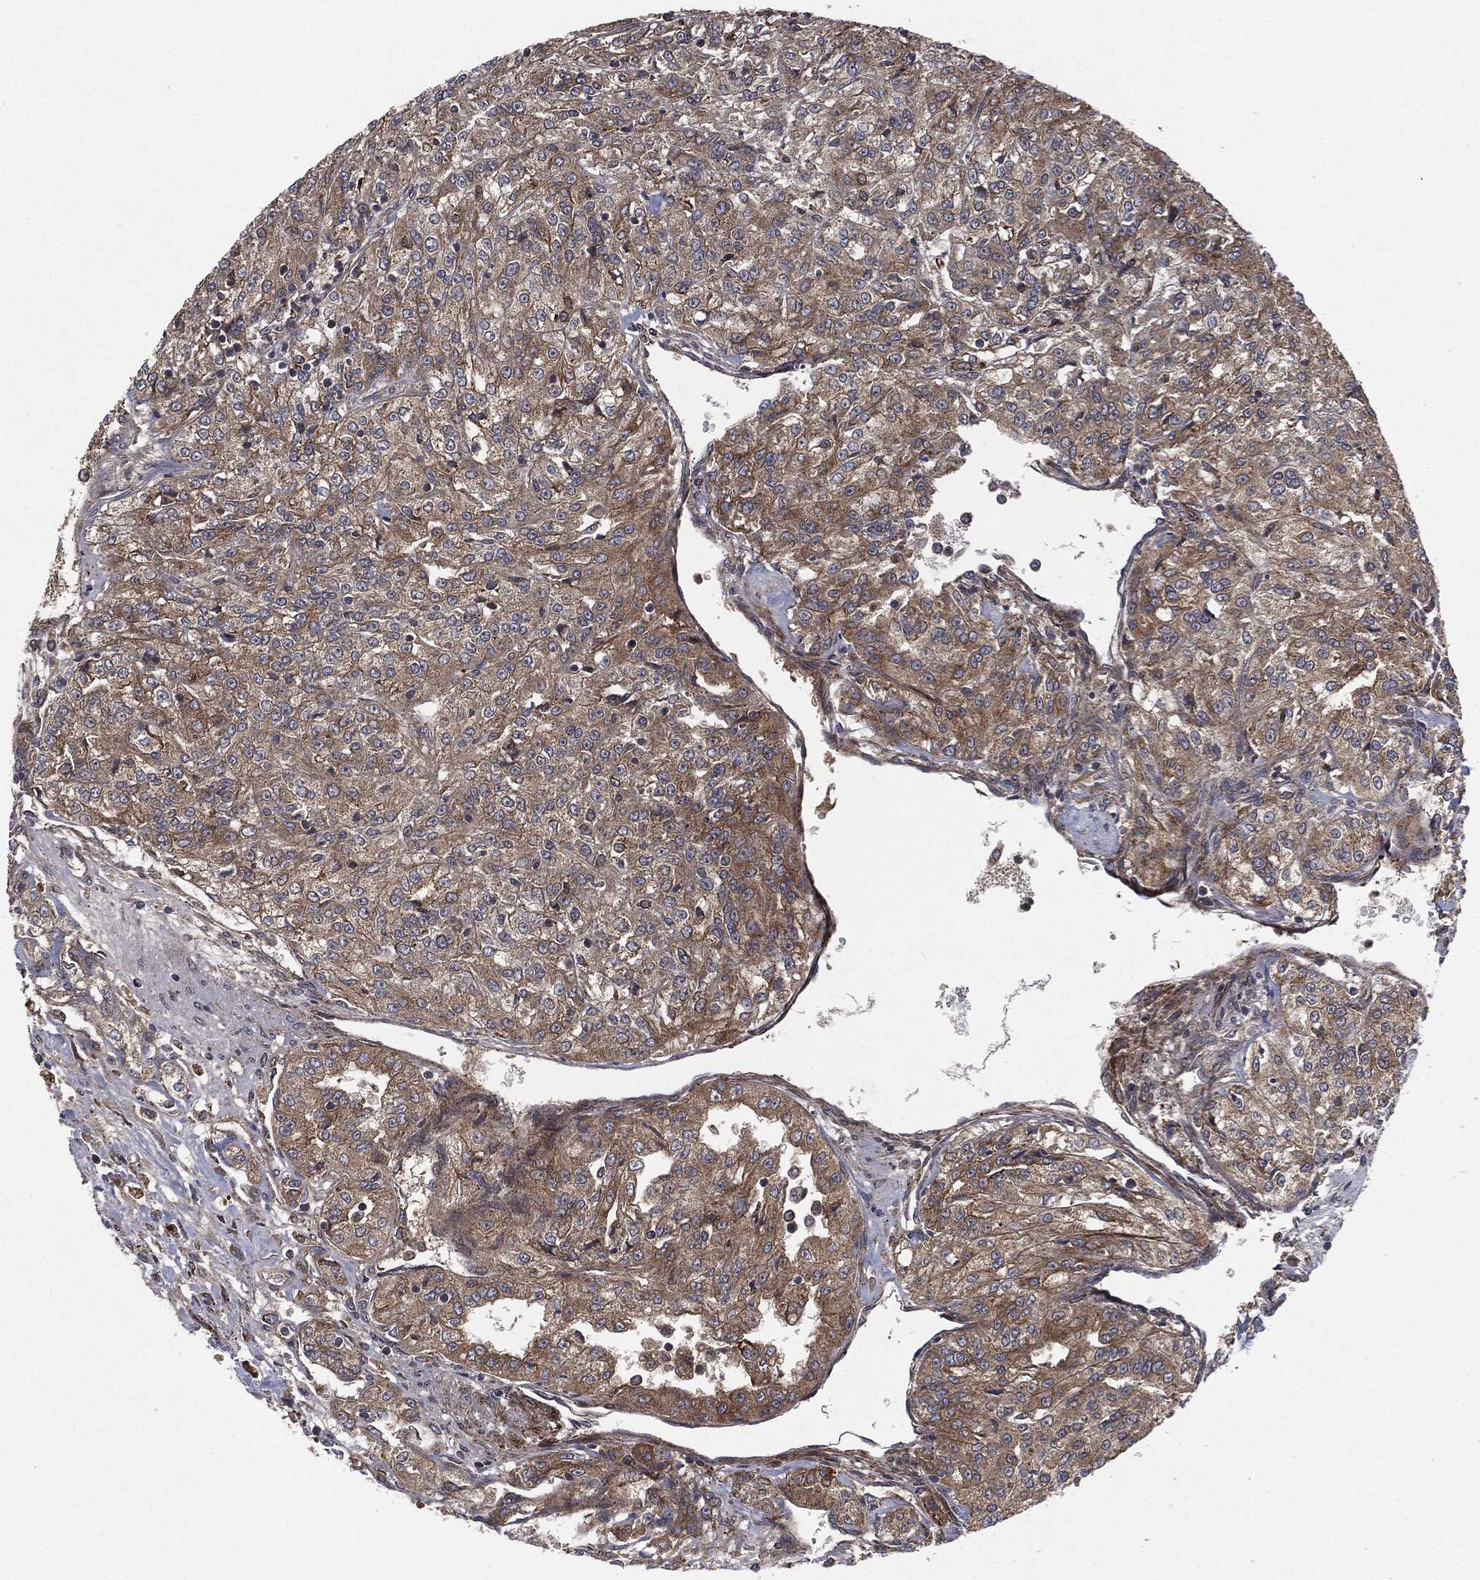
{"staining": {"intensity": "moderate", "quantity": "25%-75%", "location": "cytoplasmic/membranous"}, "tissue": "renal cancer", "cell_type": "Tumor cells", "image_type": "cancer", "snomed": [{"axis": "morphology", "description": "Adenocarcinoma, NOS"}, {"axis": "topography", "description": "Kidney"}], "caption": "Renal cancer (adenocarcinoma) stained with immunohistochemistry demonstrates moderate cytoplasmic/membranous positivity in approximately 25%-75% of tumor cells. (DAB (3,3'-diaminobenzidine) IHC, brown staining for protein, blue staining for nuclei).", "gene": "RAF1", "patient": {"sex": "female", "age": 63}}